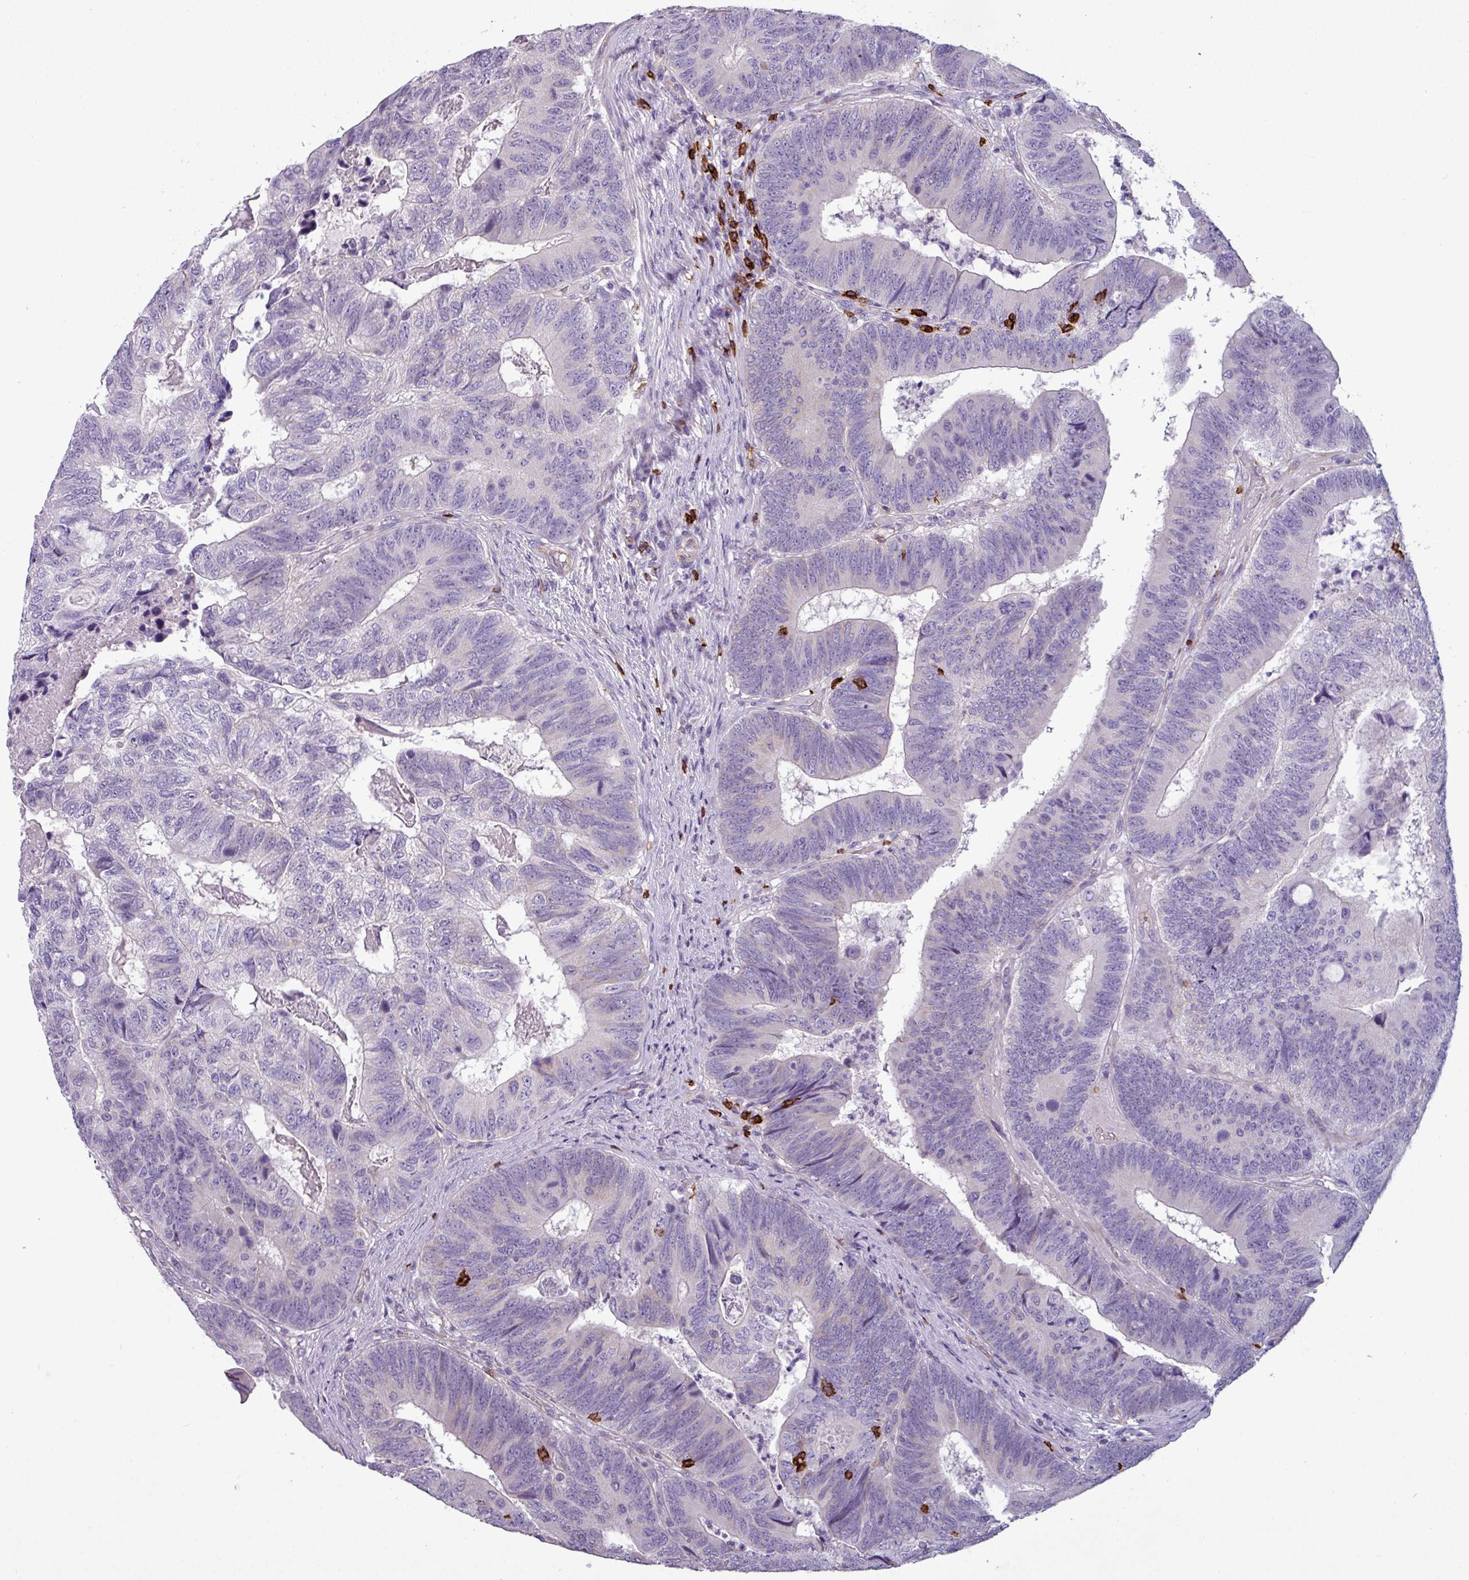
{"staining": {"intensity": "weak", "quantity": "<25%", "location": "cytoplasmic/membranous"}, "tissue": "colorectal cancer", "cell_type": "Tumor cells", "image_type": "cancer", "snomed": [{"axis": "morphology", "description": "Adenocarcinoma, NOS"}, {"axis": "topography", "description": "Colon"}], "caption": "There is no significant expression in tumor cells of adenocarcinoma (colorectal).", "gene": "CD8A", "patient": {"sex": "female", "age": 67}}